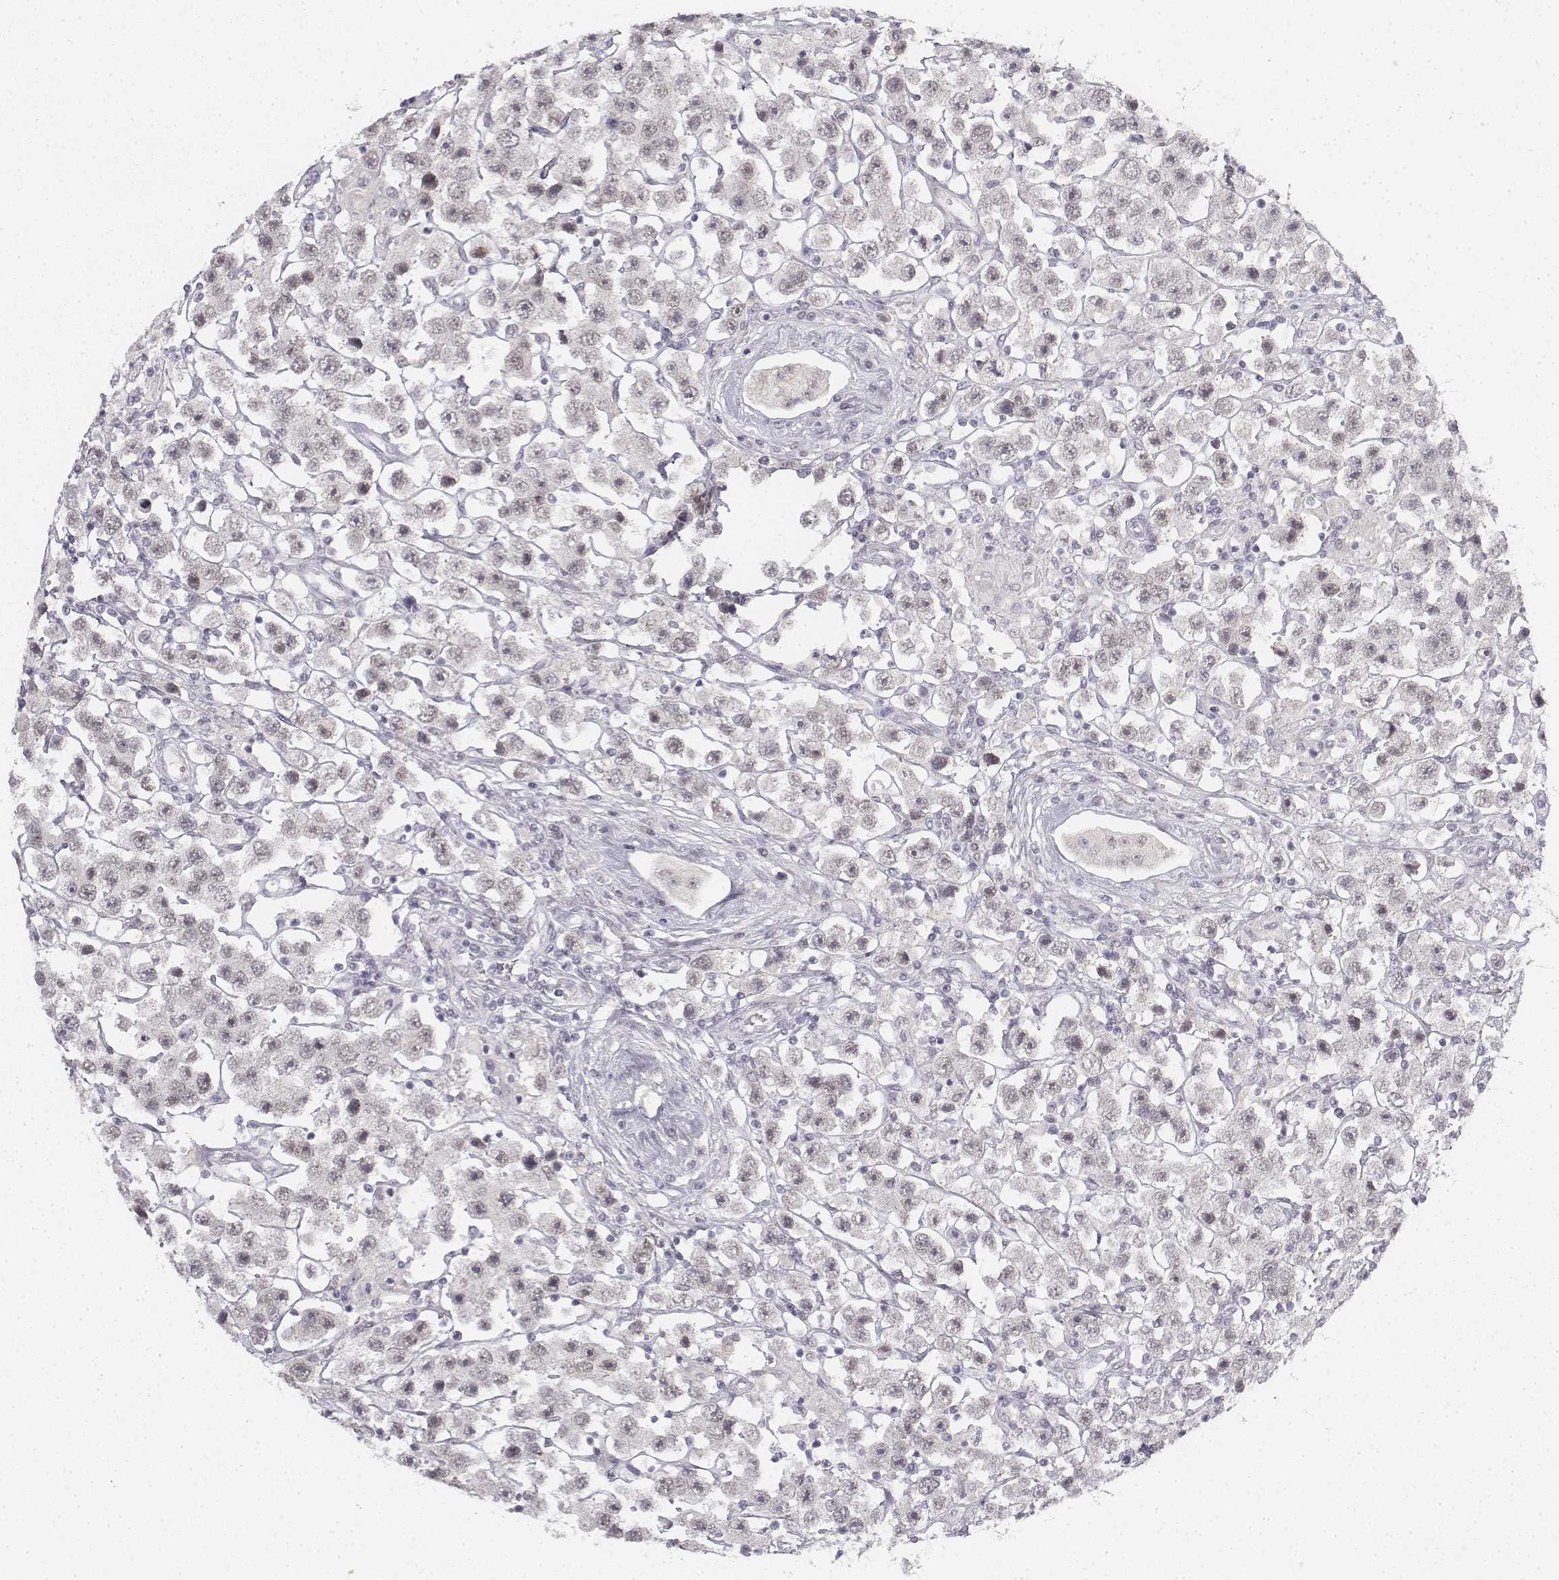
{"staining": {"intensity": "negative", "quantity": "none", "location": "none"}, "tissue": "testis cancer", "cell_type": "Tumor cells", "image_type": "cancer", "snomed": [{"axis": "morphology", "description": "Seminoma, NOS"}, {"axis": "topography", "description": "Testis"}], "caption": "High power microscopy photomicrograph of an IHC image of testis seminoma, revealing no significant staining in tumor cells. (DAB (3,3'-diaminobenzidine) immunohistochemistry (IHC), high magnification).", "gene": "KRT84", "patient": {"sex": "male", "age": 45}}